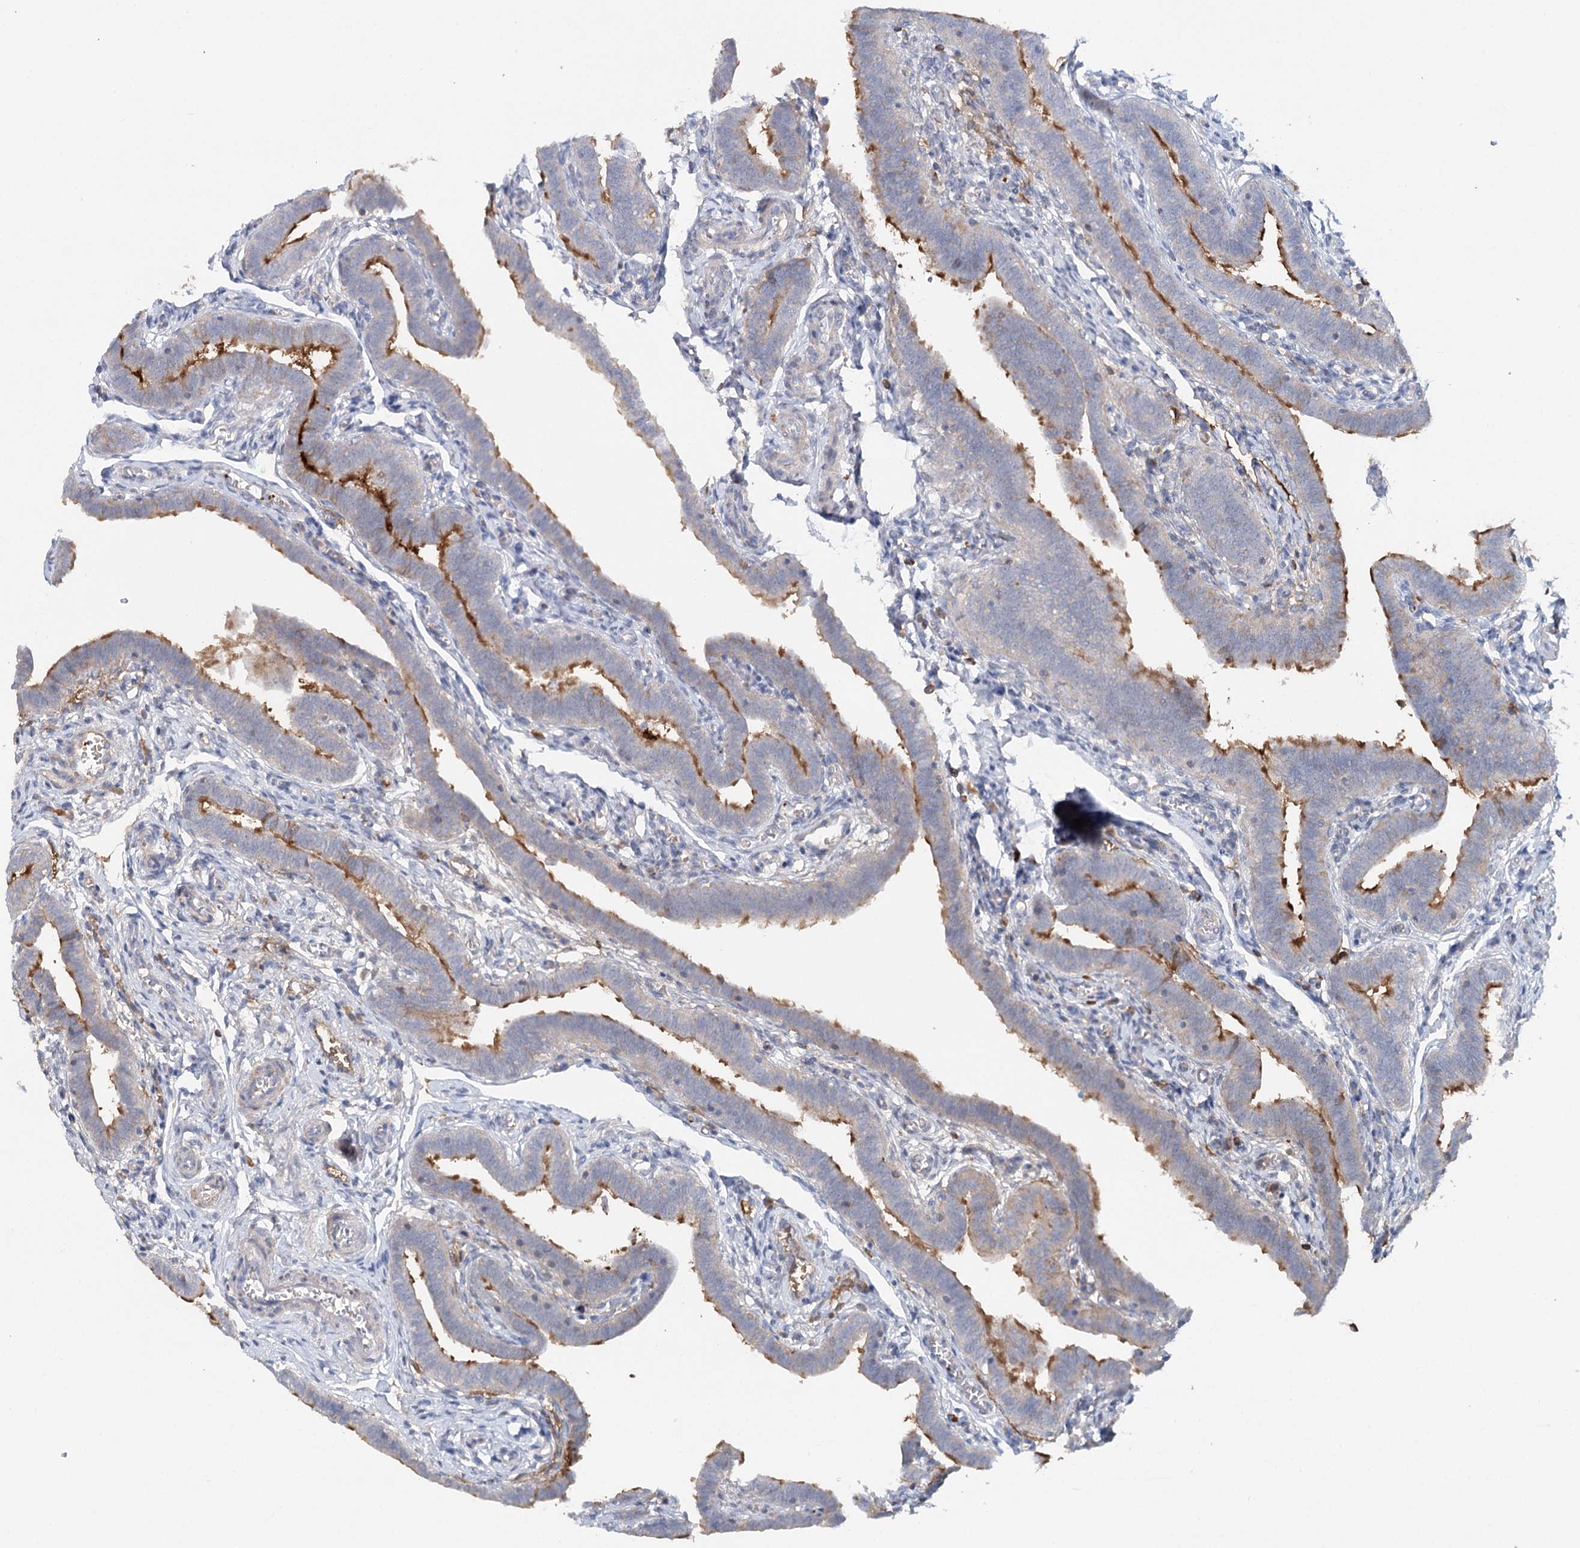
{"staining": {"intensity": "moderate", "quantity": "25%-75%", "location": "cytoplasmic/membranous"}, "tissue": "fallopian tube", "cell_type": "Glandular cells", "image_type": "normal", "snomed": [{"axis": "morphology", "description": "Normal tissue, NOS"}, {"axis": "topography", "description": "Fallopian tube"}], "caption": "Normal fallopian tube was stained to show a protein in brown. There is medium levels of moderate cytoplasmic/membranous expression in approximately 25%-75% of glandular cells. (DAB (3,3'-diaminobenzidine) = brown stain, brightfield microscopy at high magnification).", "gene": "ALKBH8", "patient": {"sex": "female", "age": 36}}